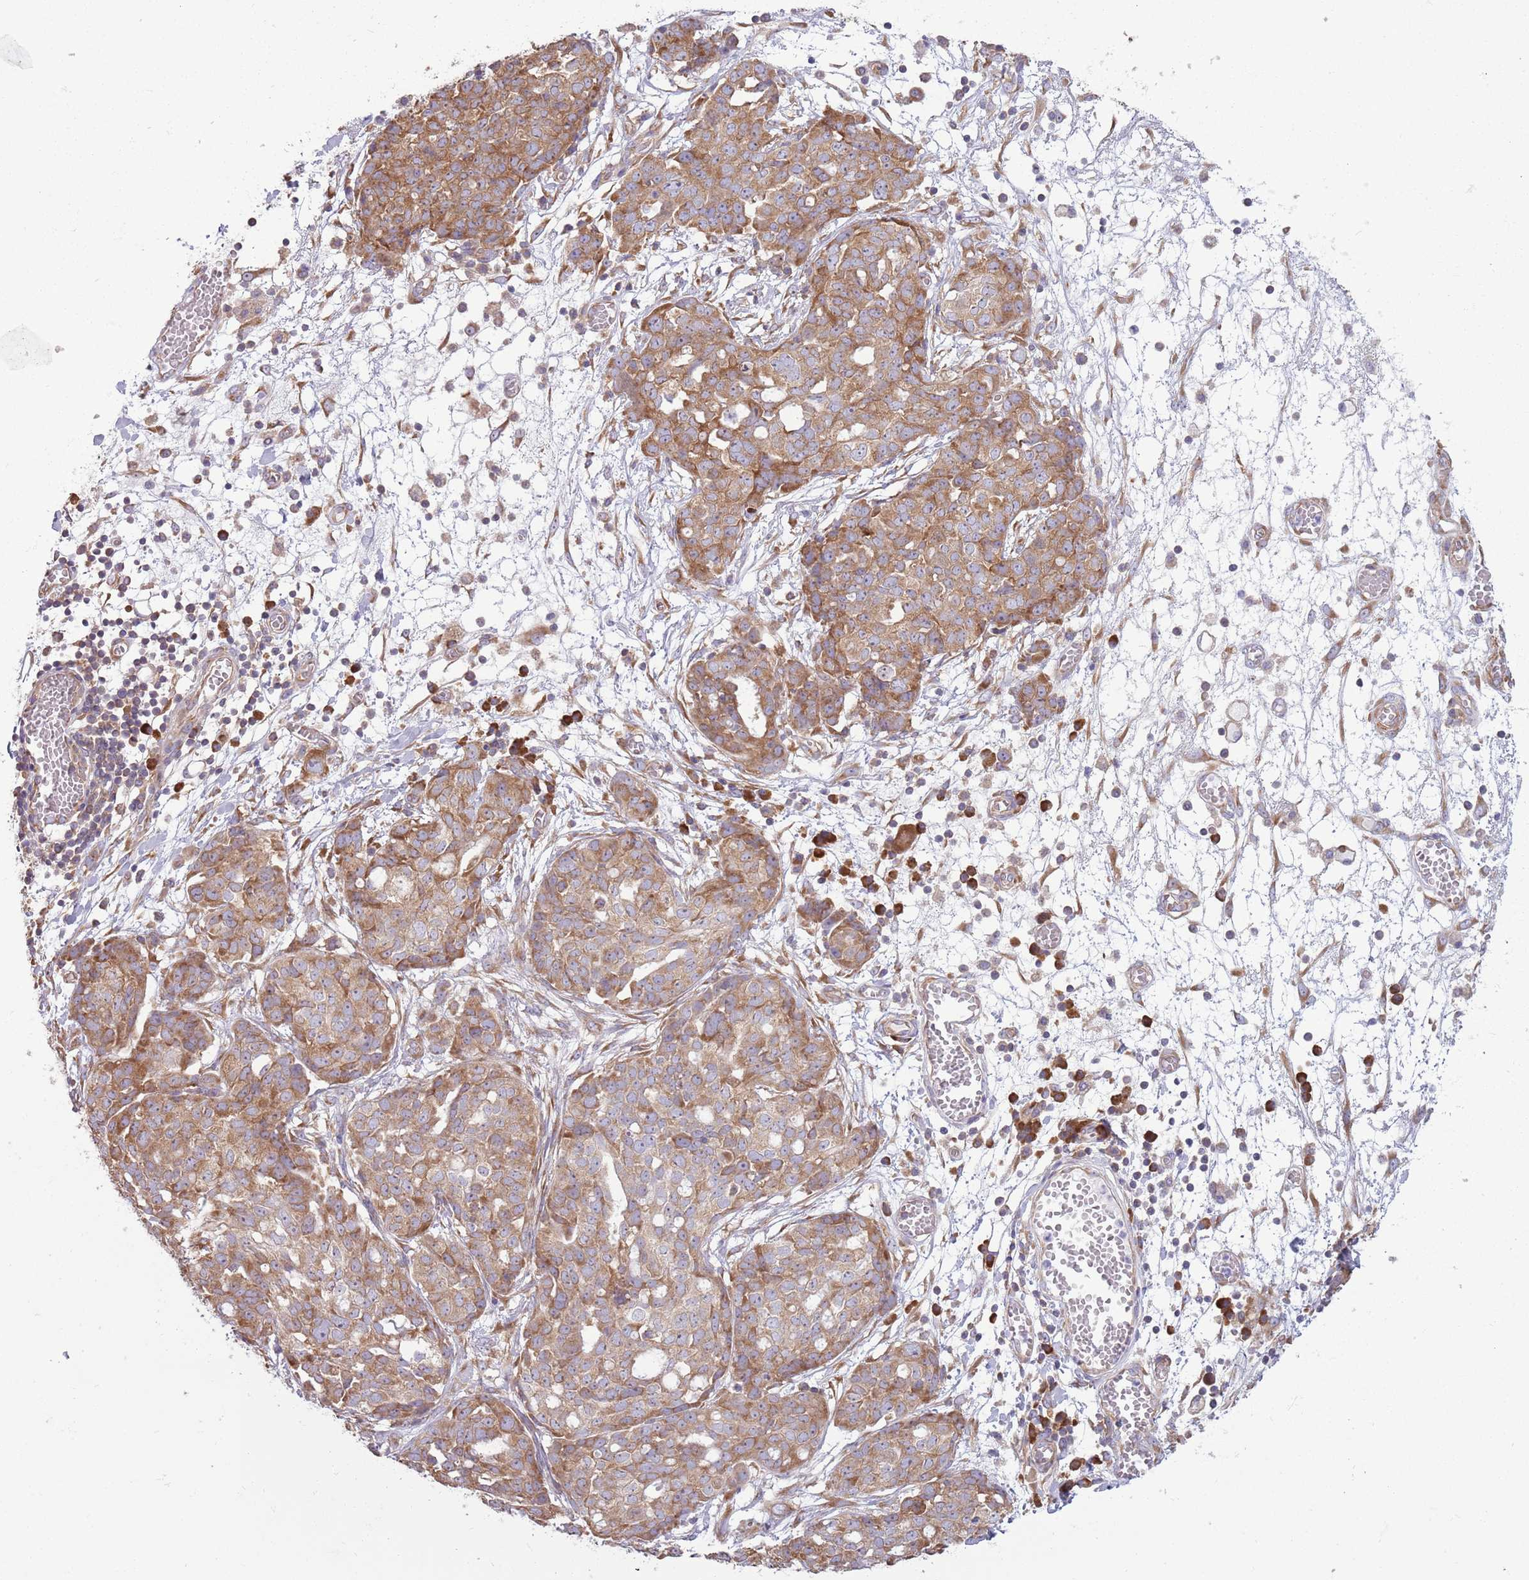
{"staining": {"intensity": "moderate", "quantity": ">75%", "location": "cytoplasmic/membranous"}, "tissue": "ovarian cancer", "cell_type": "Tumor cells", "image_type": "cancer", "snomed": [{"axis": "morphology", "description": "Cystadenocarcinoma, serous, NOS"}, {"axis": "topography", "description": "Soft tissue"}, {"axis": "topography", "description": "Ovary"}], "caption": "This is an image of immunohistochemistry staining of ovarian serous cystadenocarcinoma, which shows moderate staining in the cytoplasmic/membranous of tumor cells.", "gene": "RPL17-C18orf32", "patient": {"sex": "female", "age": 57}}